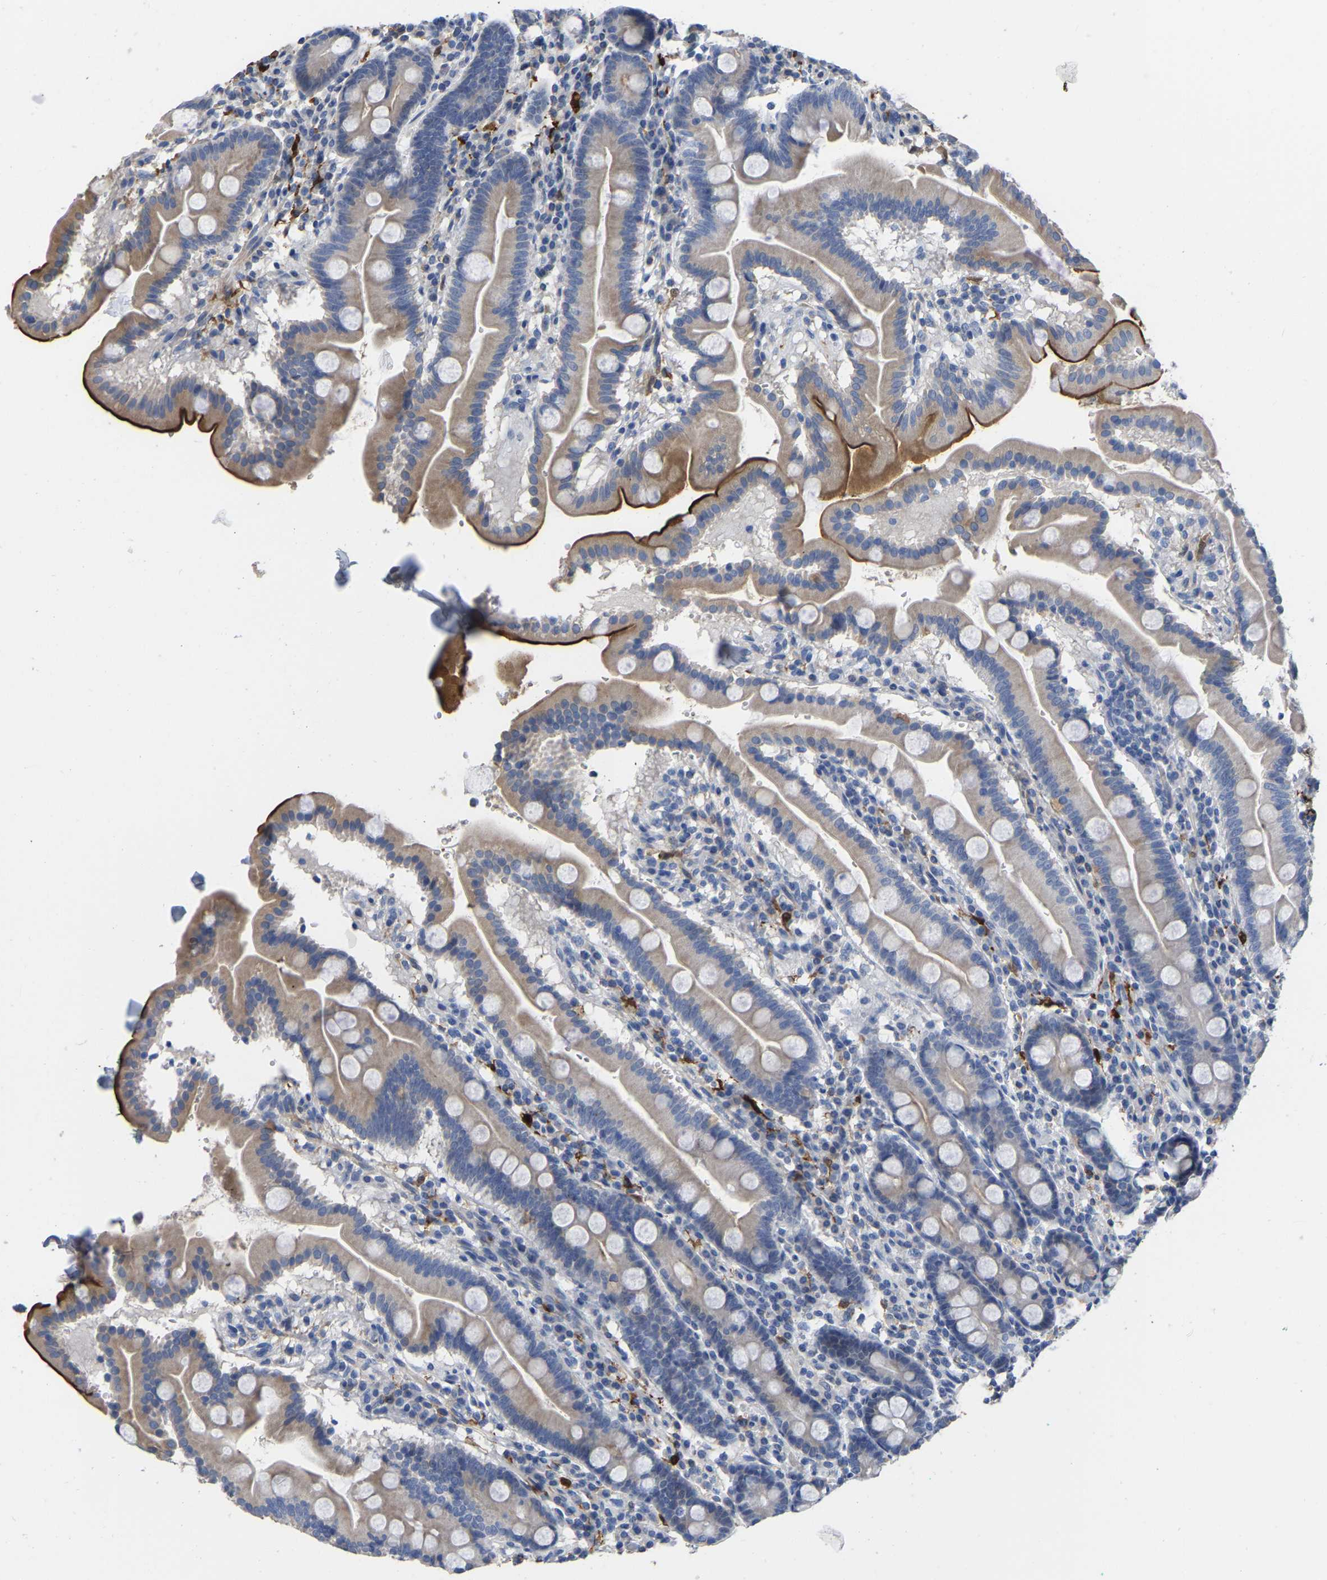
{"staining": {"intensity": "strong", "quantity": "<25%", "location": "cytoplasmic/membranous"}, "tissue": "duodenum", "cell_type": "Glandular cells", "image_type": "normal", "snomed": [{"axis": "morphology", "description": "Normal tissue, NOS"}, {"axis": "topography", "description": "Duodenum"}], "caption": "A photomicrograph of human duodenum stained for a protein shows strong cytoplasmic/membranous brown staining in glandular cells. Nuclei are stained in blue.", "gene": "ULBP2", "patient": {"sex": "male", "age": 50}}